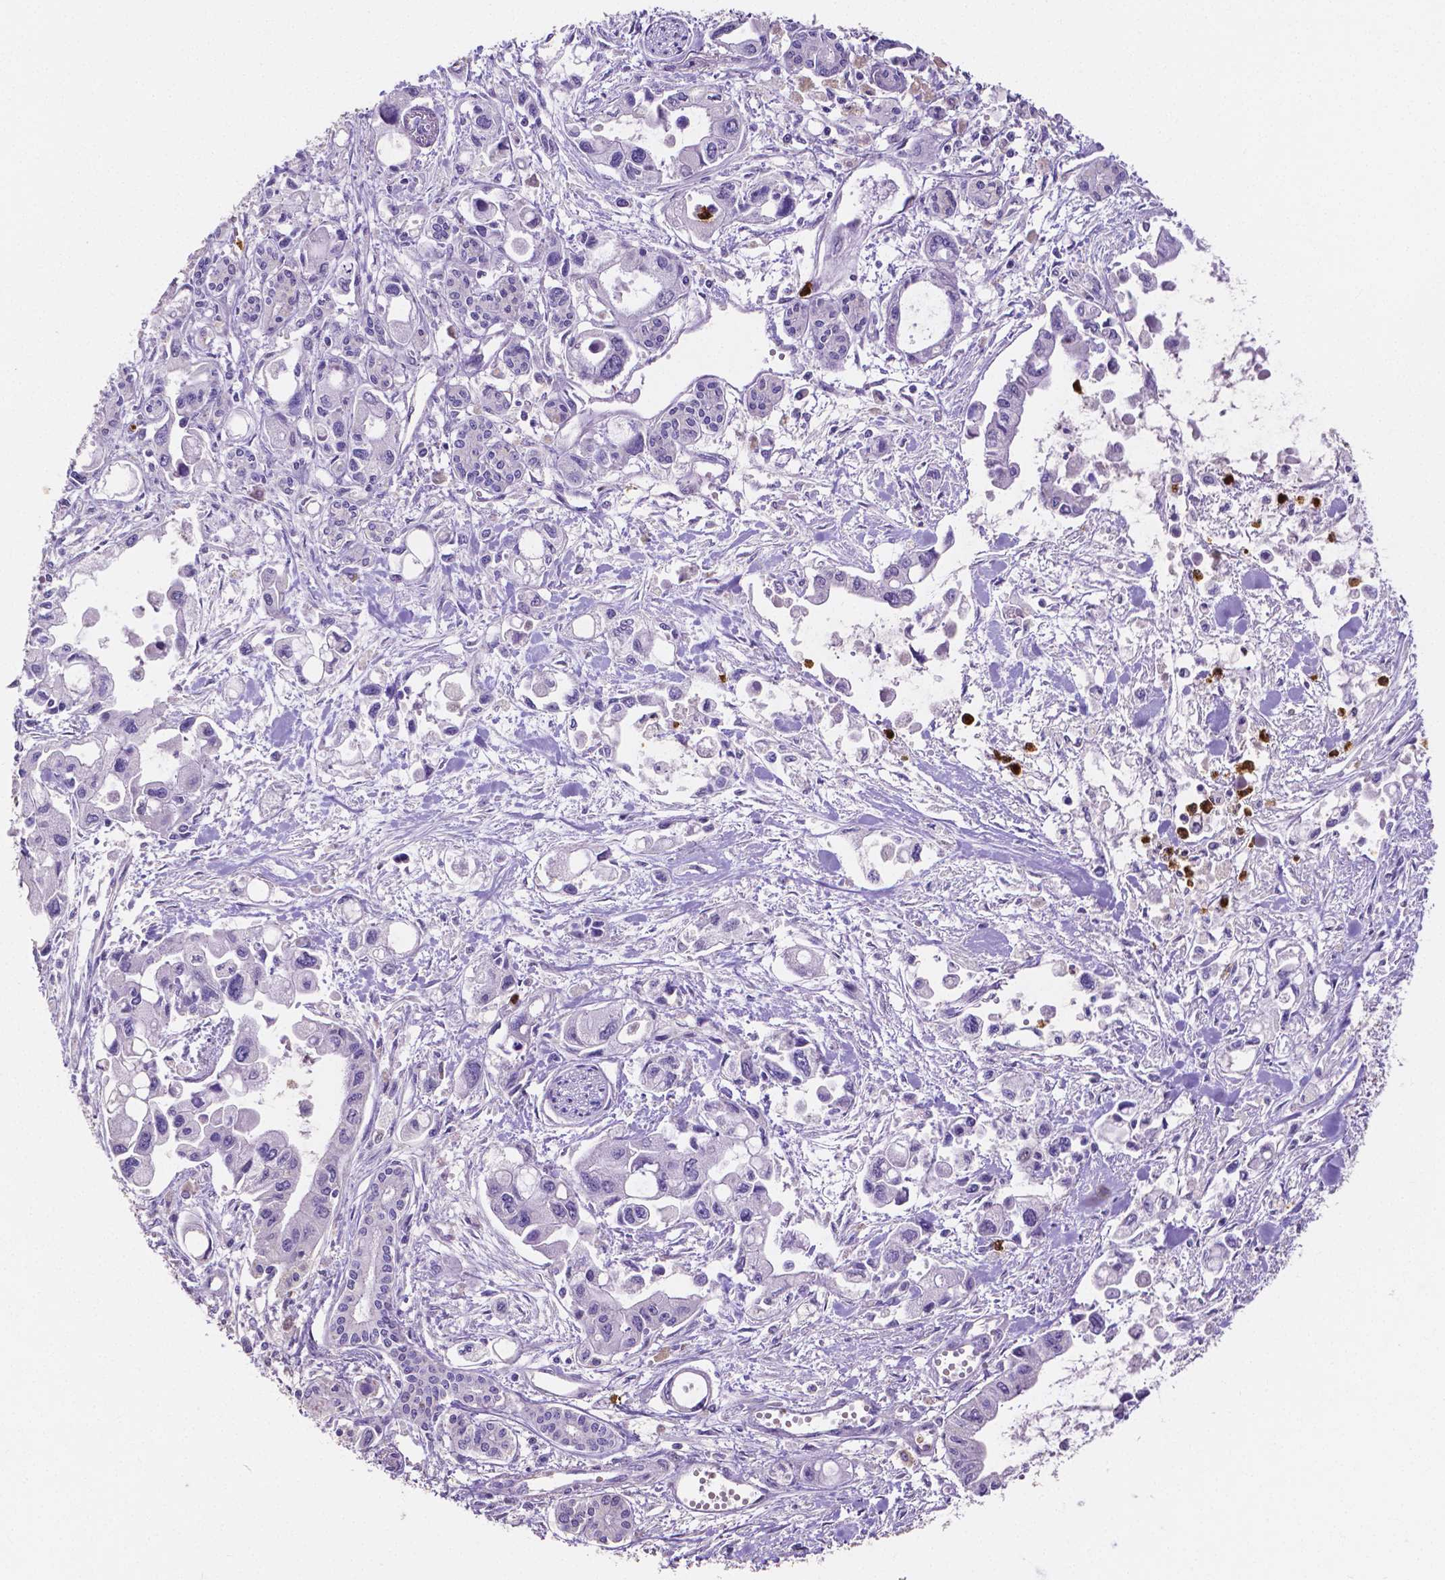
{"staining": {"intensity": "negative", "quantity": "none", "location": "none"}, "tissue": "pancreatic cancer", "cell_type": "Tumor cells", "image_type": "cancer", "snomed": [{"axis": "morphology", "description": "Adenocarcinoma, NOS"}, {"axis": "topography", "description": "Pancreas"}], "caption": "Tumor cells are negative for brown protein staining in pancreatic cancer.", "gene": "MMP9", "patient": {"sex": "female", "age": 61}}